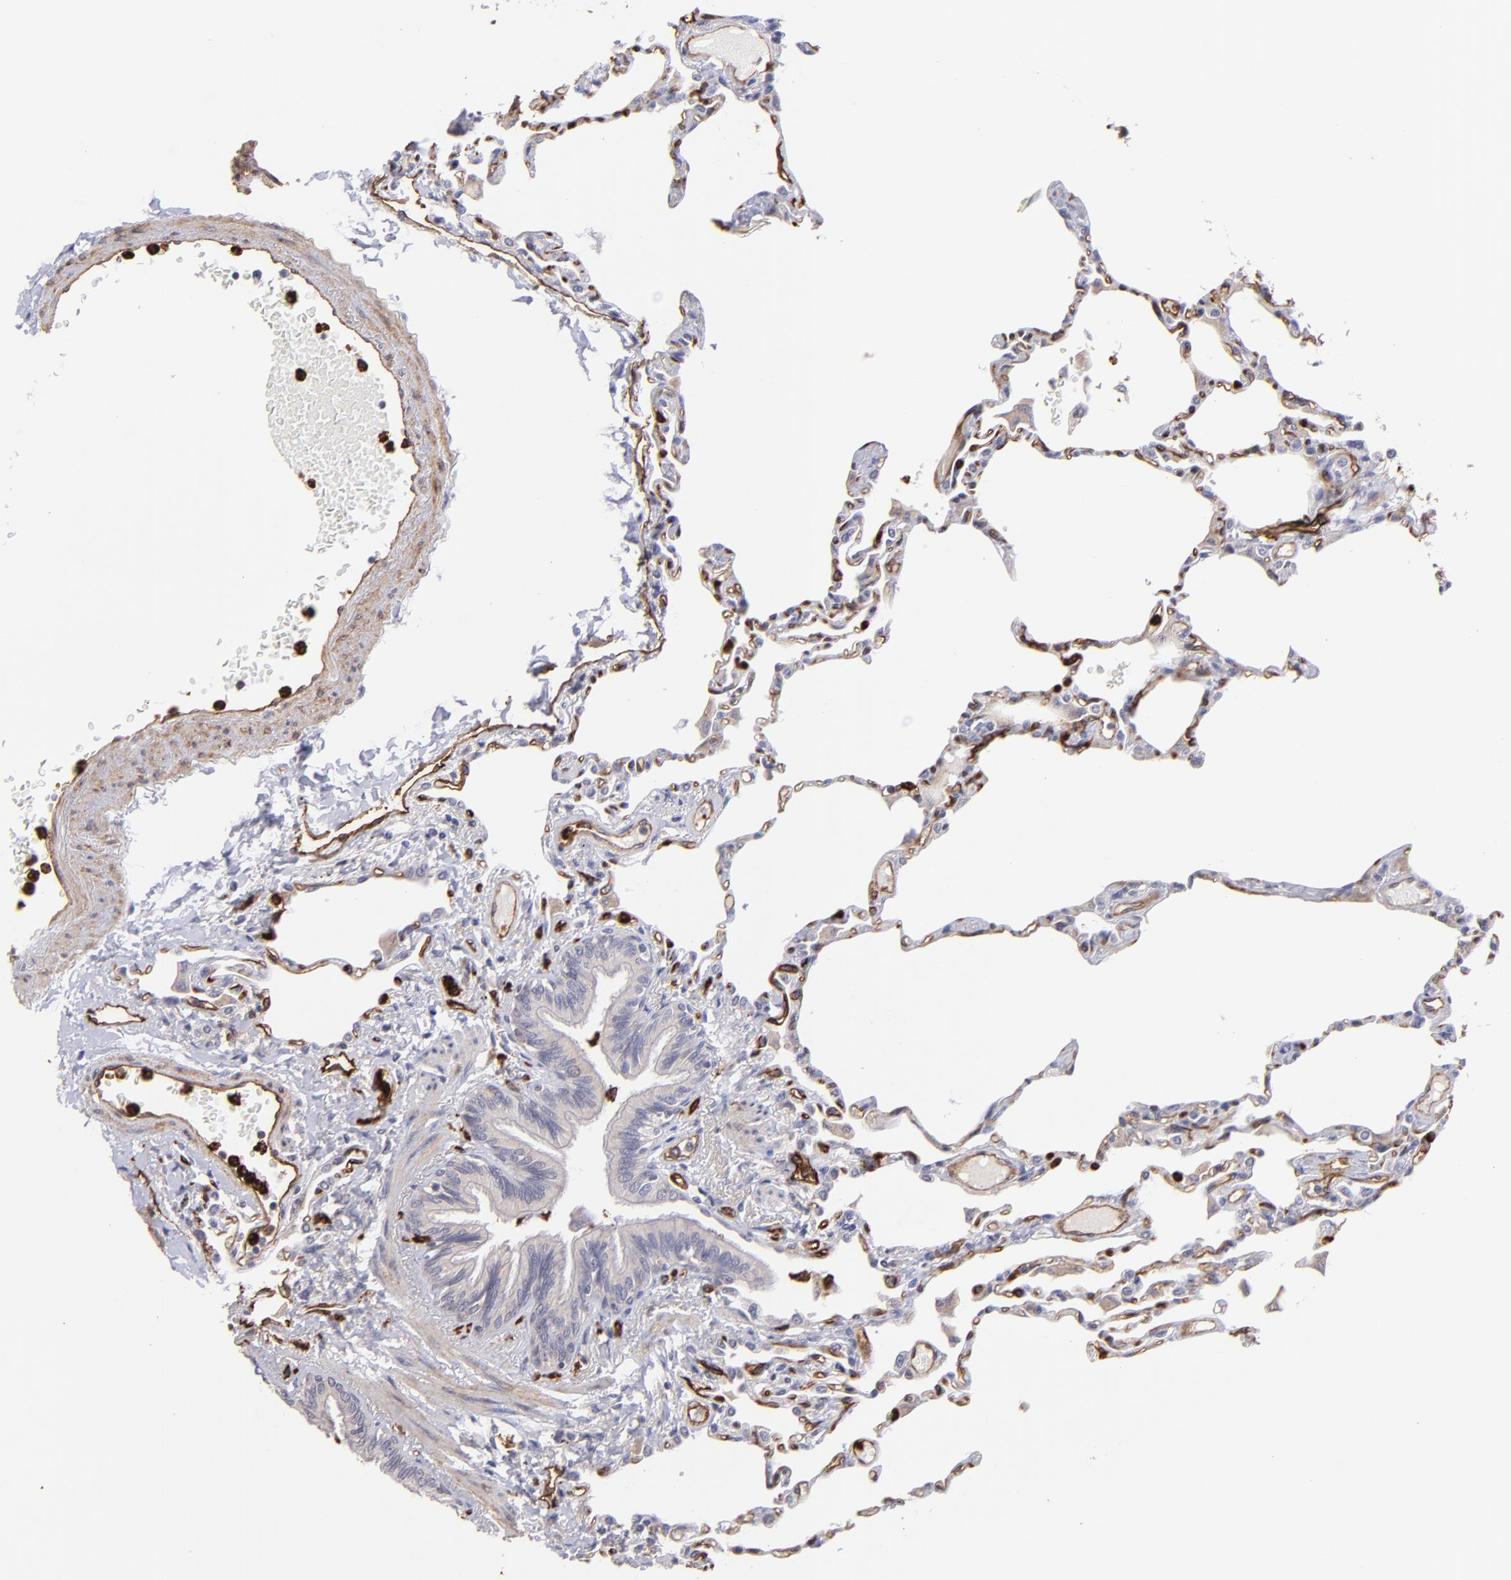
{"staining": {"intensity": "negative", "quantity": "none", "location": "none"}, "tissue": "lung", "cell_type": "Alveolar cells", "image_type": "normal", "snomed": [{"axis": "morphology", "description": "Normal tissue, NOS"}, {"axis": "topography", "description": "Lung"}], "caption": "Immunohistochemistry (IHC) micrograph of benign lung: lung stained with DAB (3,3'-diaminobenzidine) reveals no significant protein expression in alveolar cells. (Immunohistochemistry (IHC), brightfield microscopy, high magnification).", "gene": "DYSF", "patient": {"sex": "female", "age": 49}}